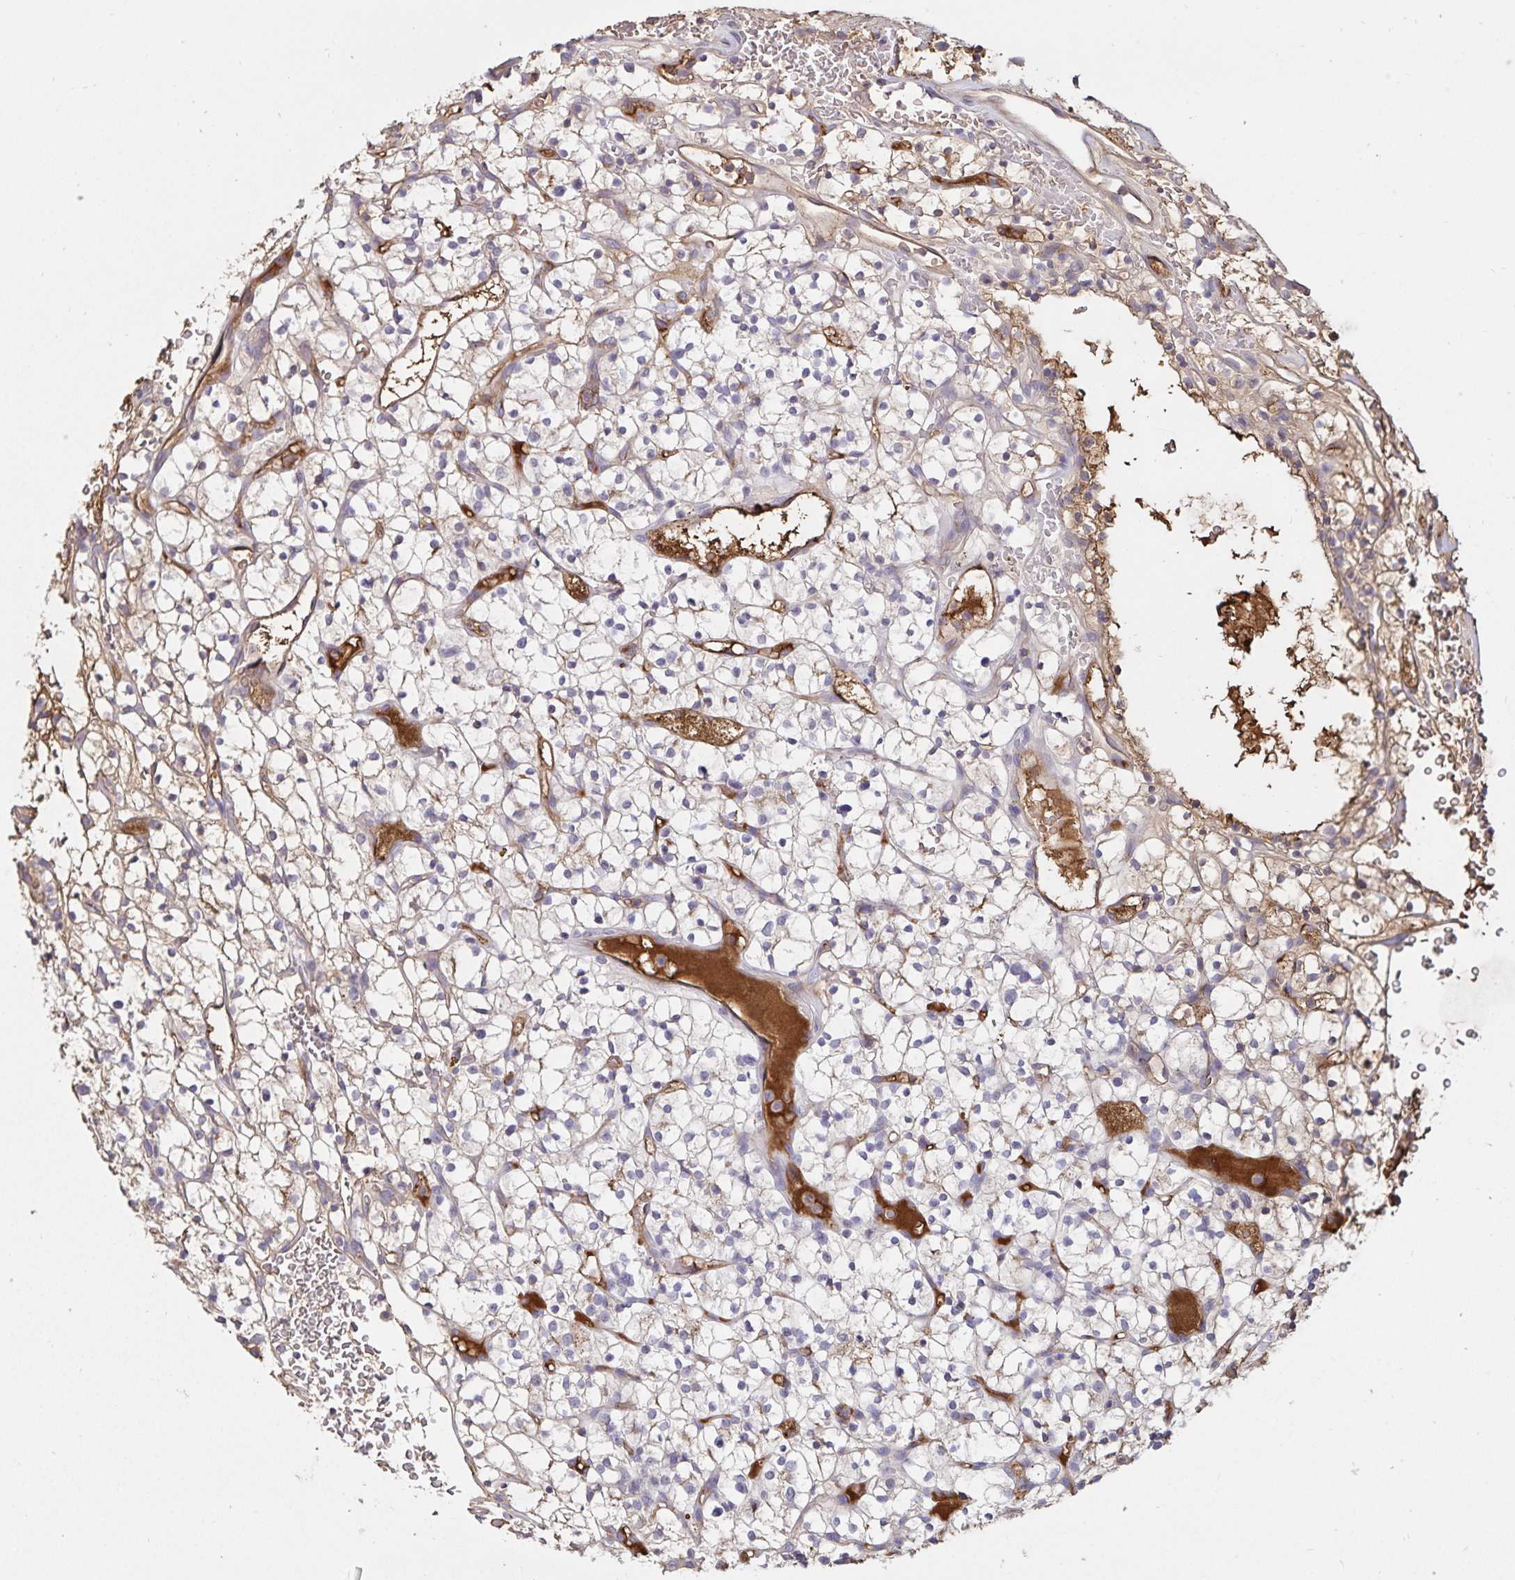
{"staining": {"intensity": "weak", "quantity": "<25%", "location": "cytoplasmic/membranous"}, "tissue": "renal cancer", "cell_type": "Tumor cells", "image_type": "cancer", "snomed": [{"axis": "morphology", "description": "Adenocarcinoma, NOS"}, {"axis": "topography", "description": "Kidney"}], "caption": "Photomicrograph shows no protein positivity in tumor cells of renal cancer tissue.", "gene": "FGG", "patient": {"sex": "female", "age": 64}}